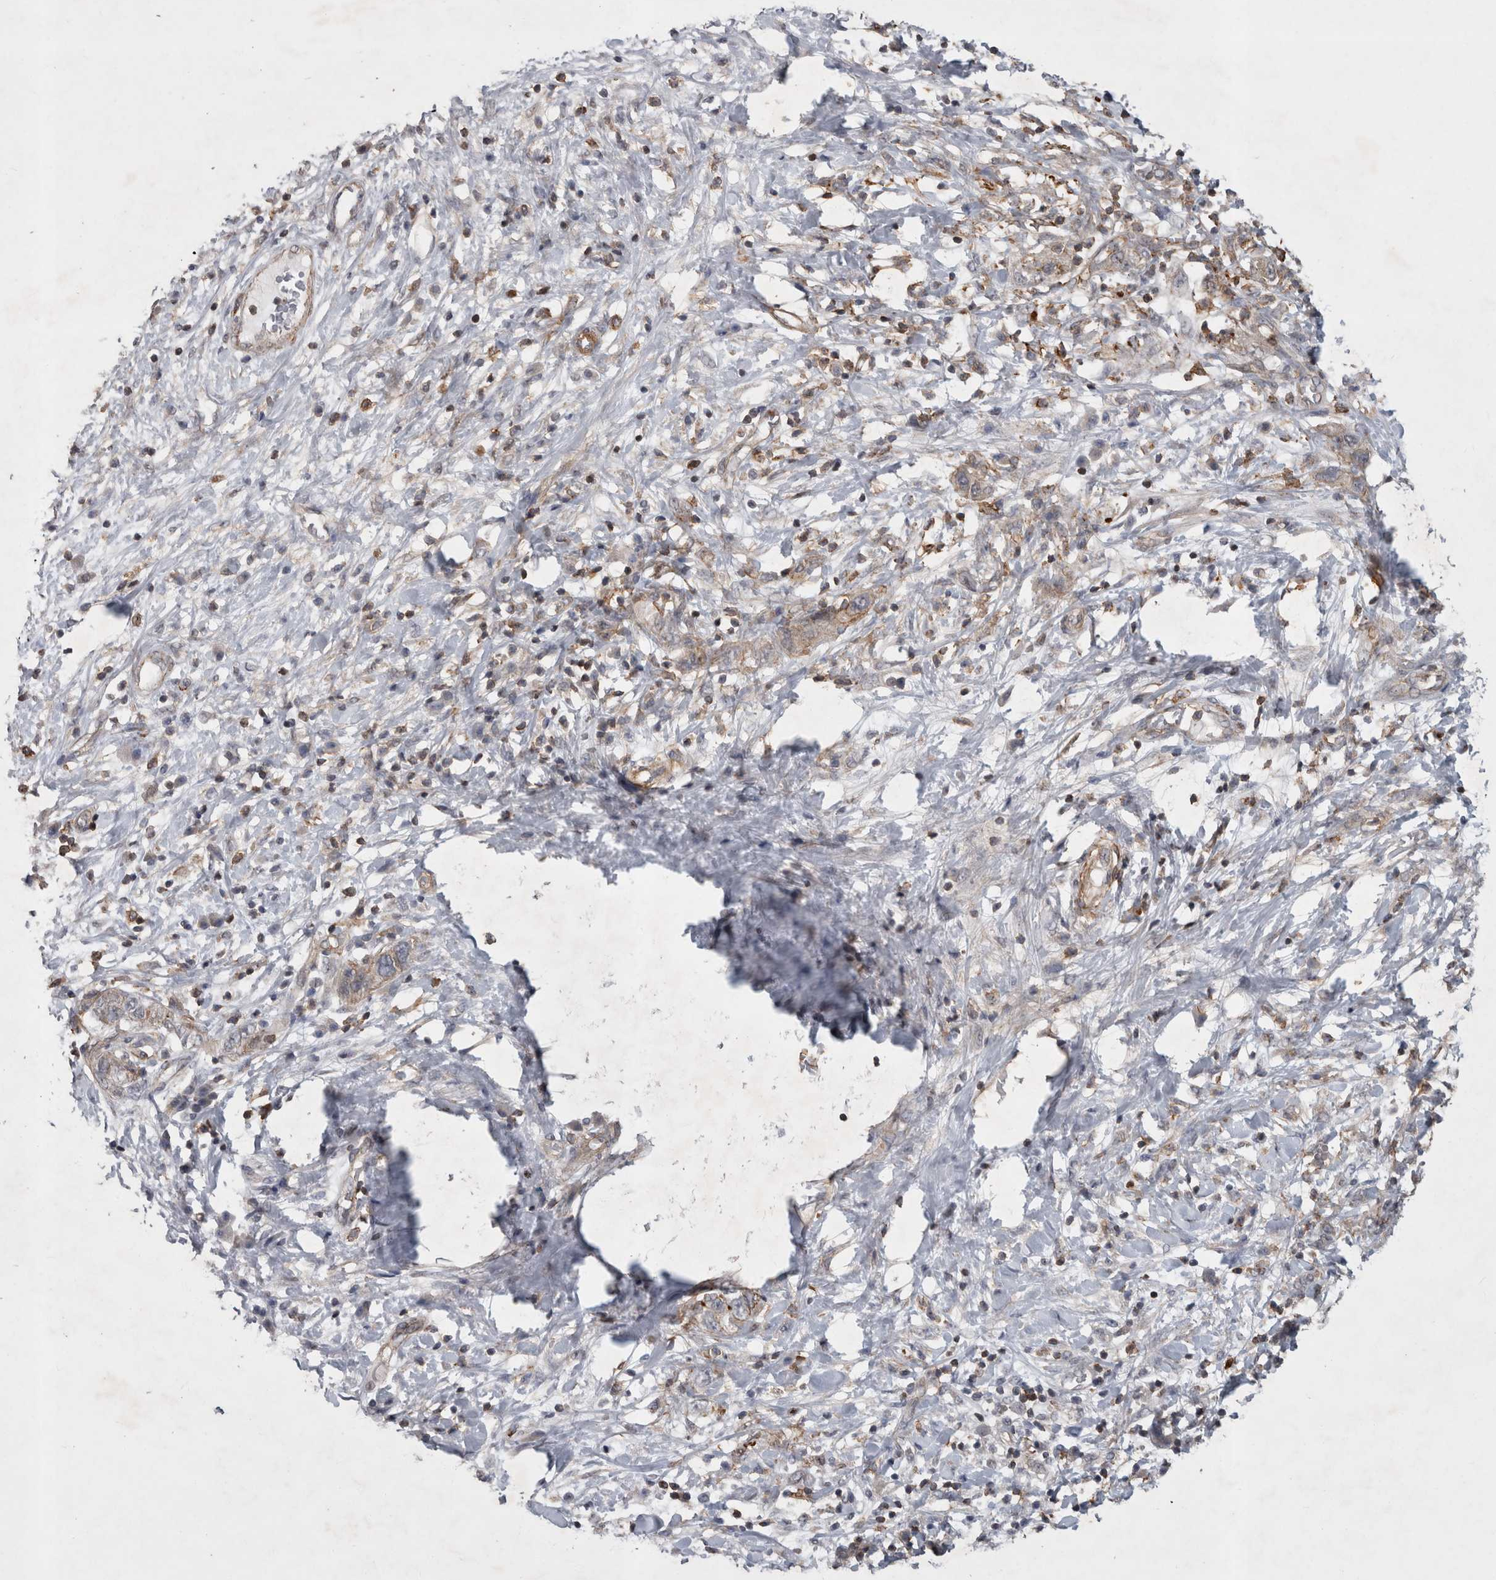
{"staining": {"intensity": "negative", "quantity": "none", "location": "none"}, "tissue": "pancreatic cancer", "cell_type": "Tumor cells", "image_type": "cancer", "snomed": [{"axis": "morphology", "description": "Adenocarcinoma, NOS"}, {"axis": "topography", "description": "Pancreas"}], "caption": "Immunohistochemistry (IHC) of pancreatic adenocarcinoma reveals no staining in tumor cells.", "gene": "SPATA48", "patient": {"sex": "female", "age": 73}}